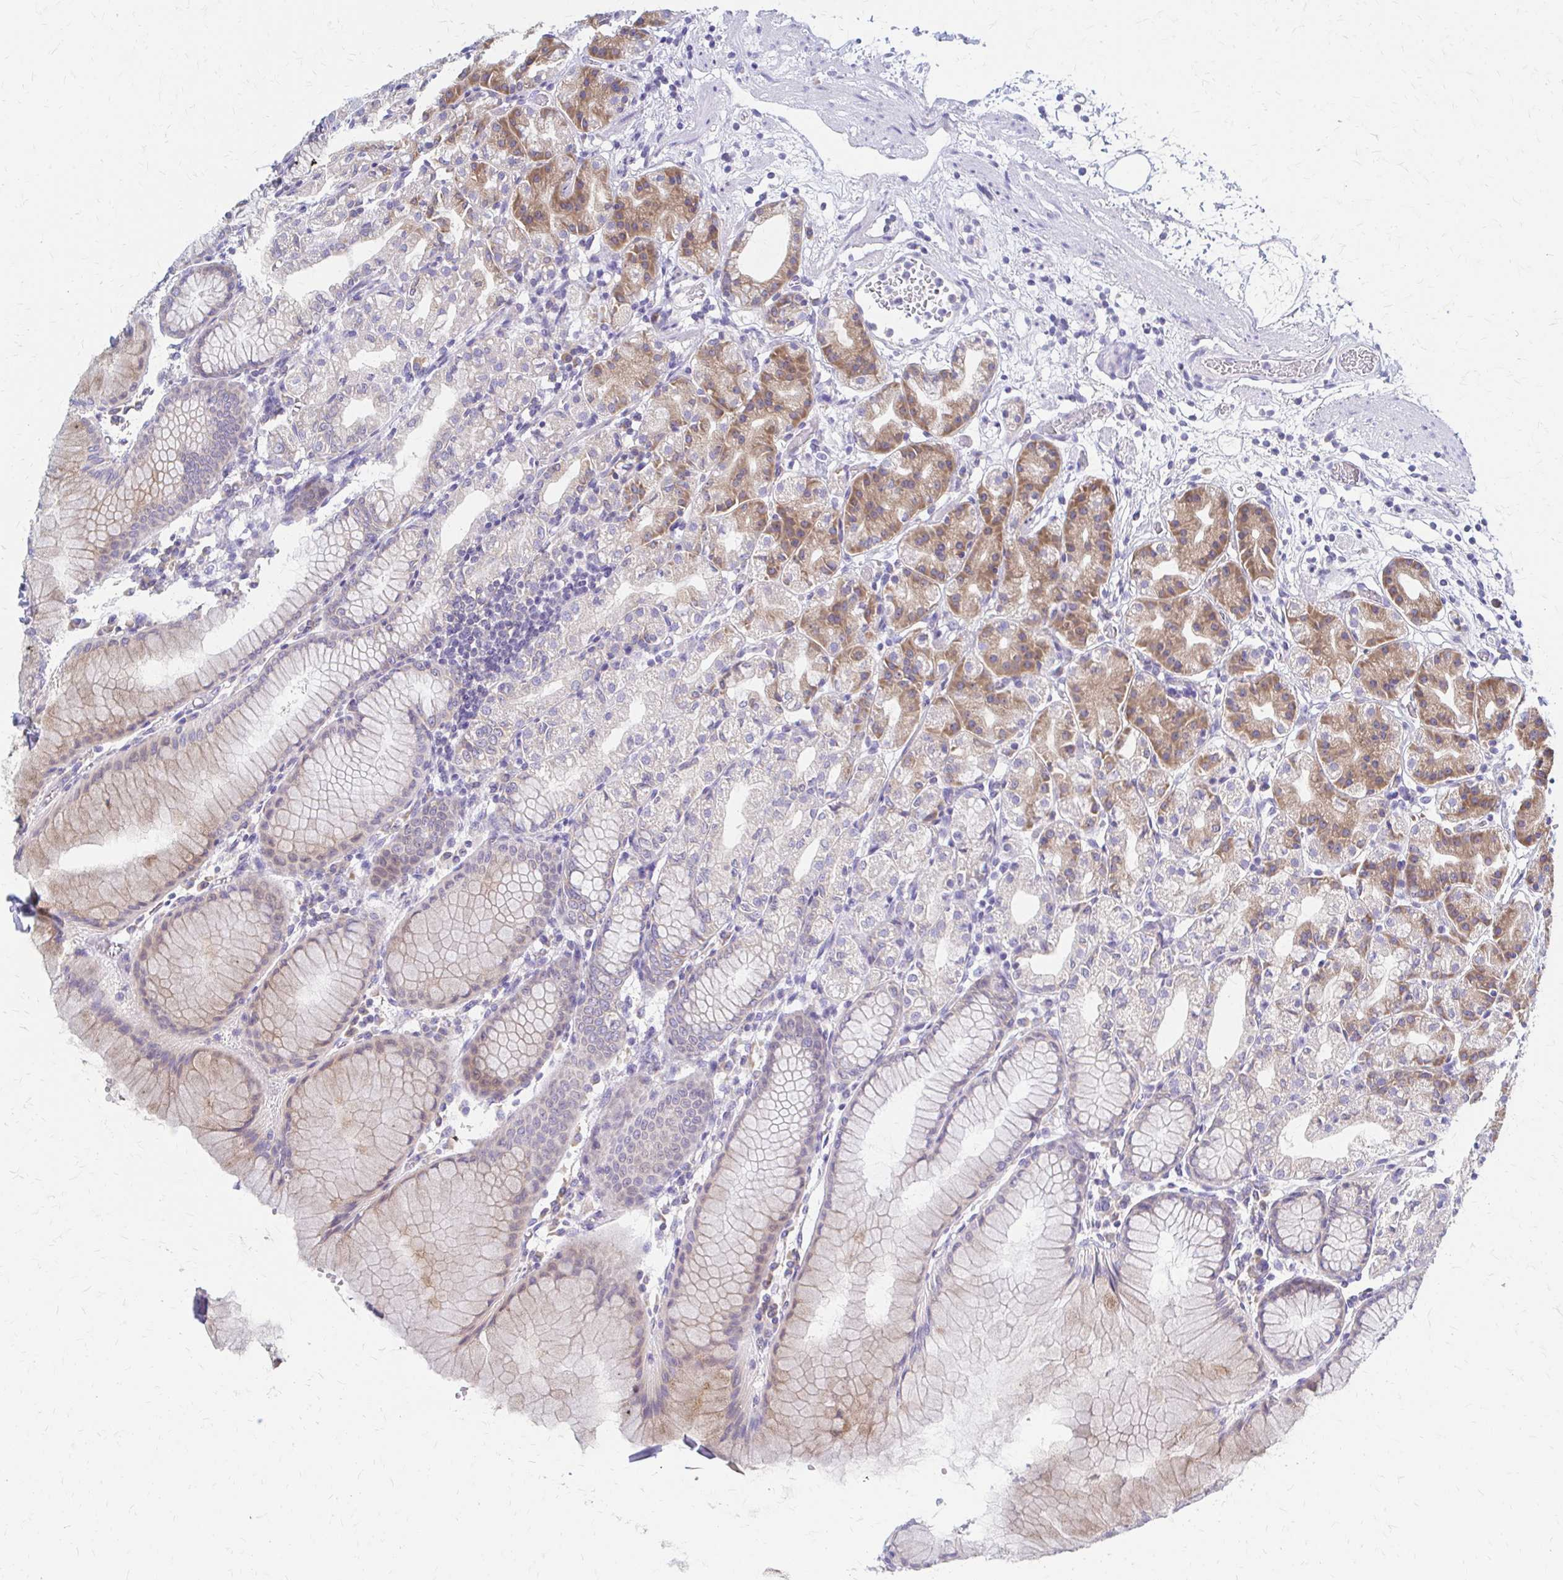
{"staining": {"intensity": "moderate", "quantity": "25%-75%", "location": "cytoplasmic/membranous"}, "tissue": "stomach", "cell_type": "Glandular cells", "image_type": "normal", "snomed": [{"axis": "morphology", "description": "Normal tissue, NOS"}, {"axis": "topography", "description": "Stomach"}], "caption": "Brown immunohistochemical staining in normal stomach shows moderate cytoplasmic/membranous staining in about 25%-75% of glandular cells.", "gene": "RPL27A", "patient": {"sex": "female", "age": 57}}